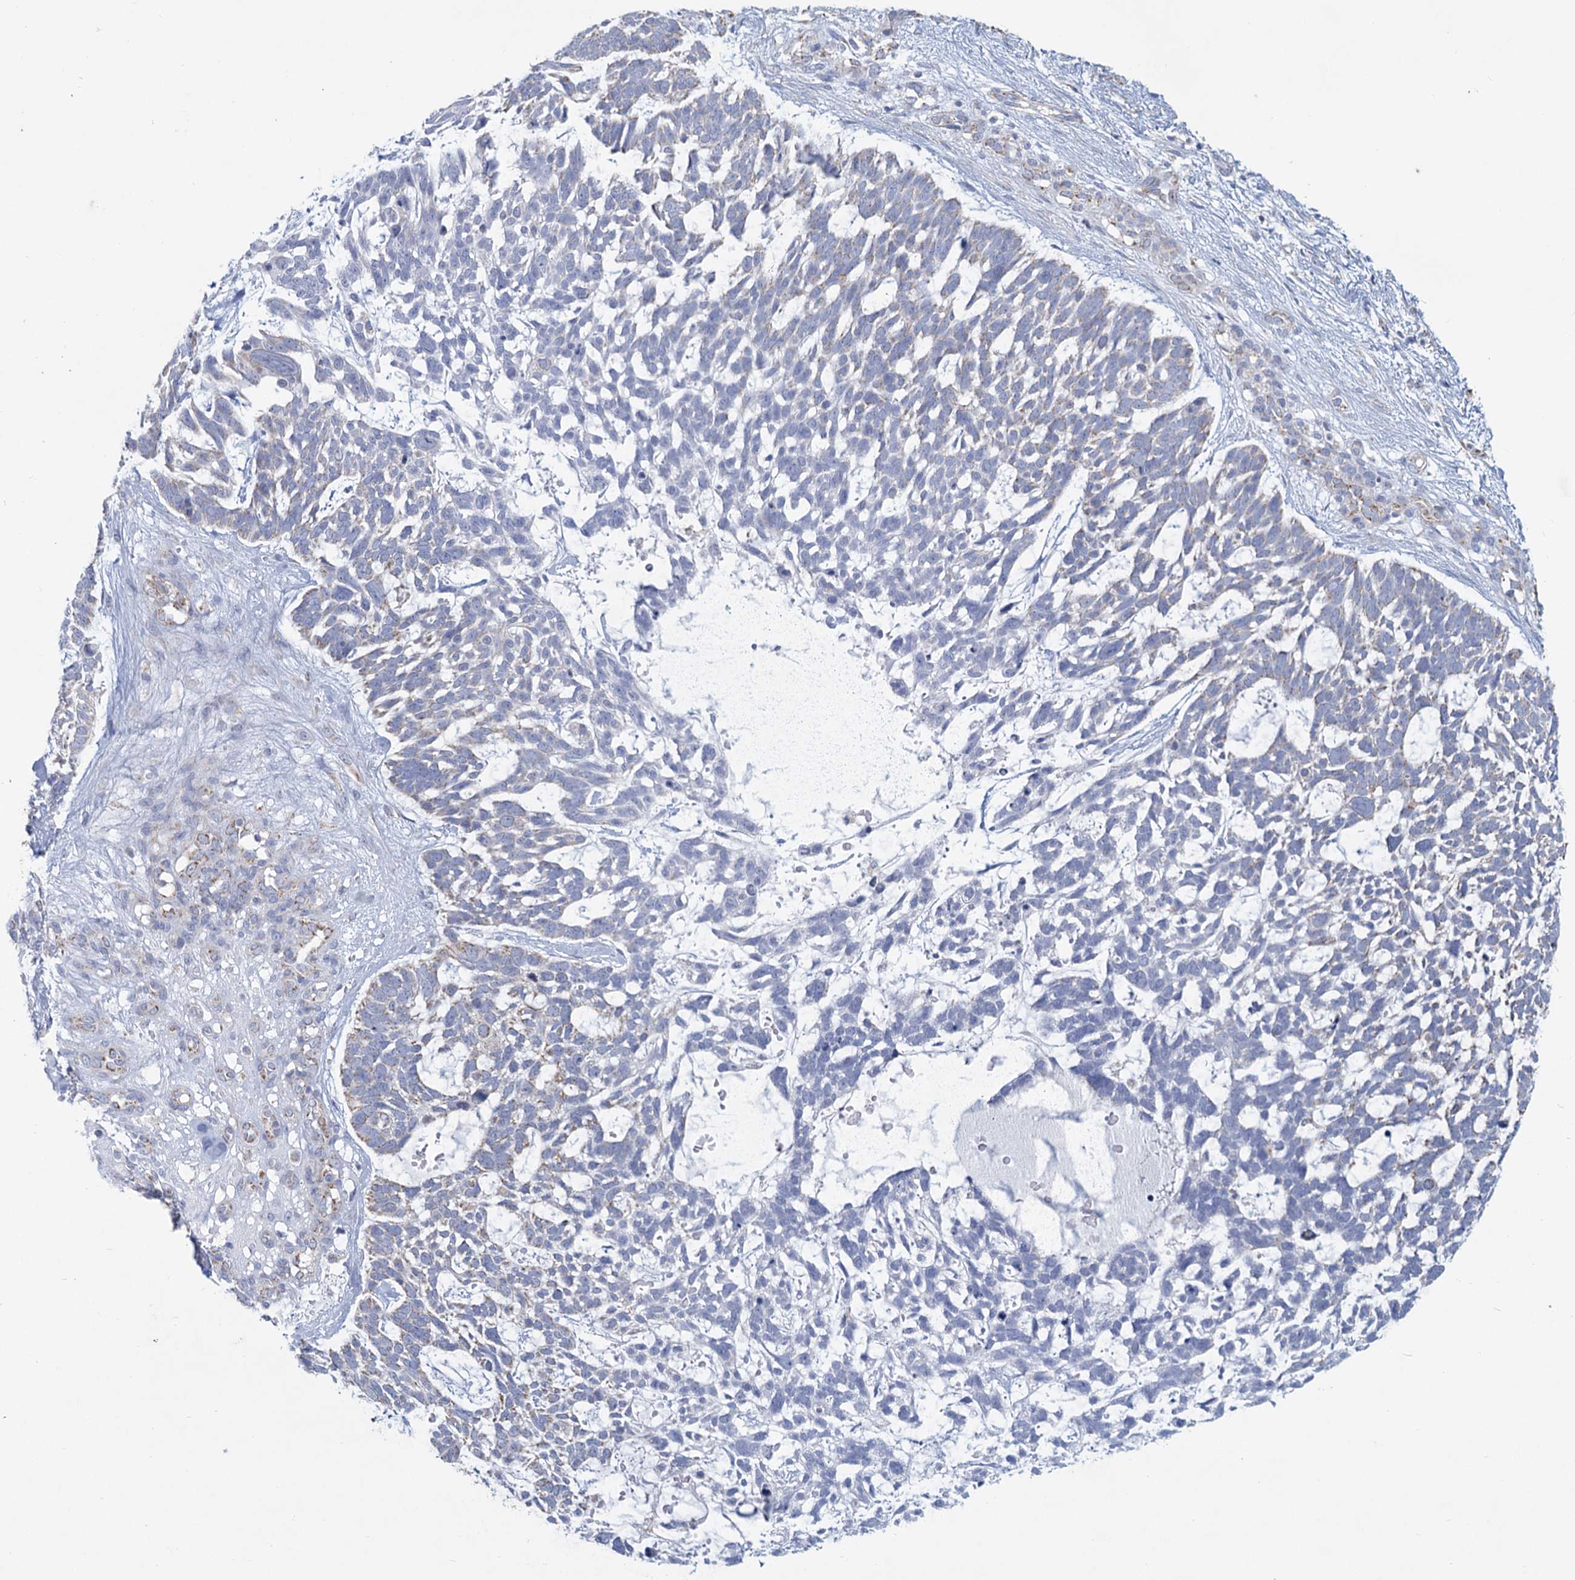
{"staining": {"intensity": "negative", "quantity": "none", "location": "none"}, "tissue": "skin cancer", "cell_type": "Tumor cells", "image_type": "cancer", "snomed": [{"axis": "morphology", "description": "Basal cell carcinoma"}, {"axis": "topography", "description": "Skin"}], "caption": "A photomicrograph of human skin cancer is negative for staining in tumor cells.", "gene": "NDUFC2", "patient": {"sex": "male", "age": 88}}